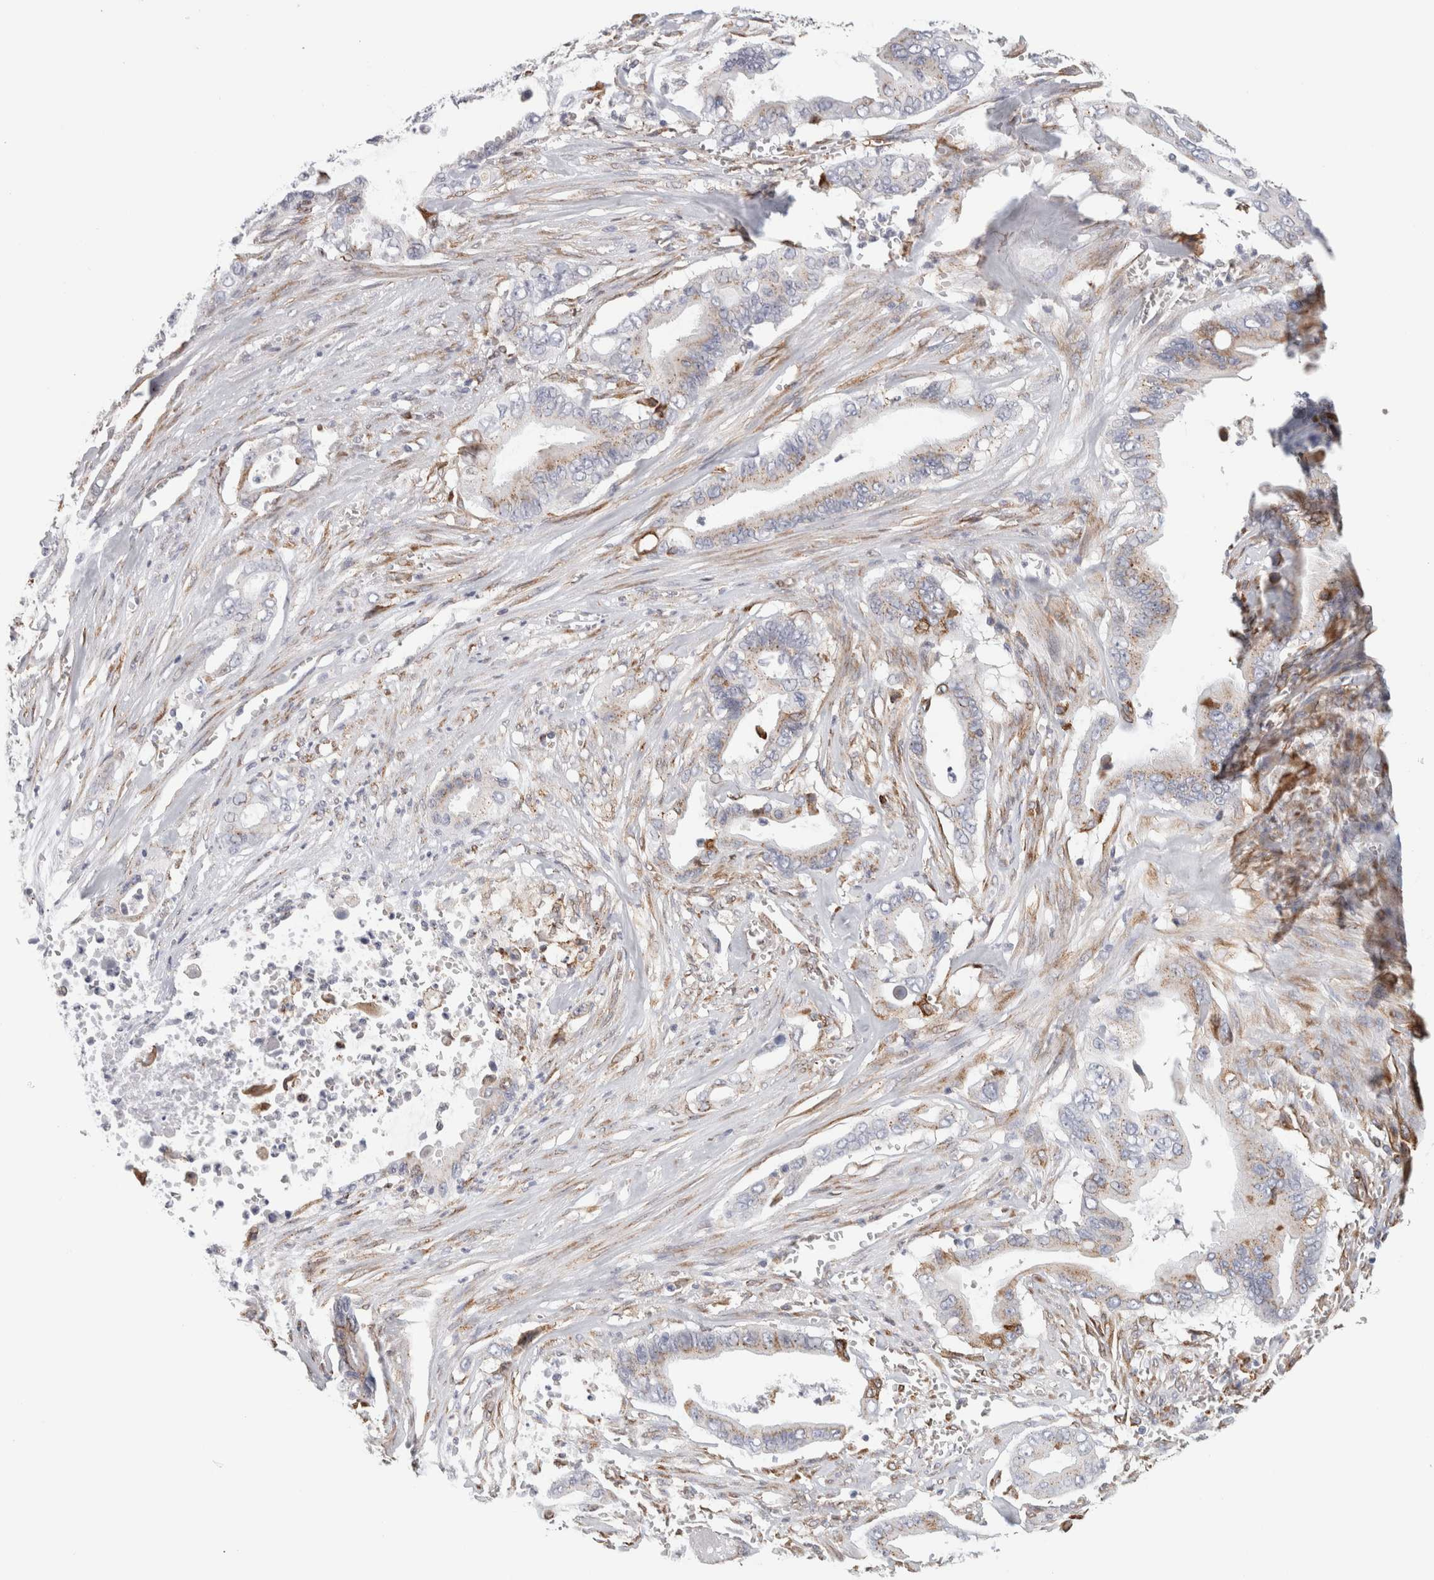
{"staining": {"intensity": "weak", "quantity": ">75%", "location": "cytoplasmic/membranous"}, "tissue": "pancreatic cancer", "cell_type": "Tumor cells", "image_type": "cancer", "snomed": [{"axis": "morphology", "description": "Adenocarcinoma, NOS"}, {"axis": "topography", "description": "Pancreas"}], "caption": "Protein staining displays weak cytoplasmic/membranous staining in approximately >75% of tumor cells in pancreatic cancer.", "gene": "MCFD2", "patient": {"sex": "male", "age": 59}}